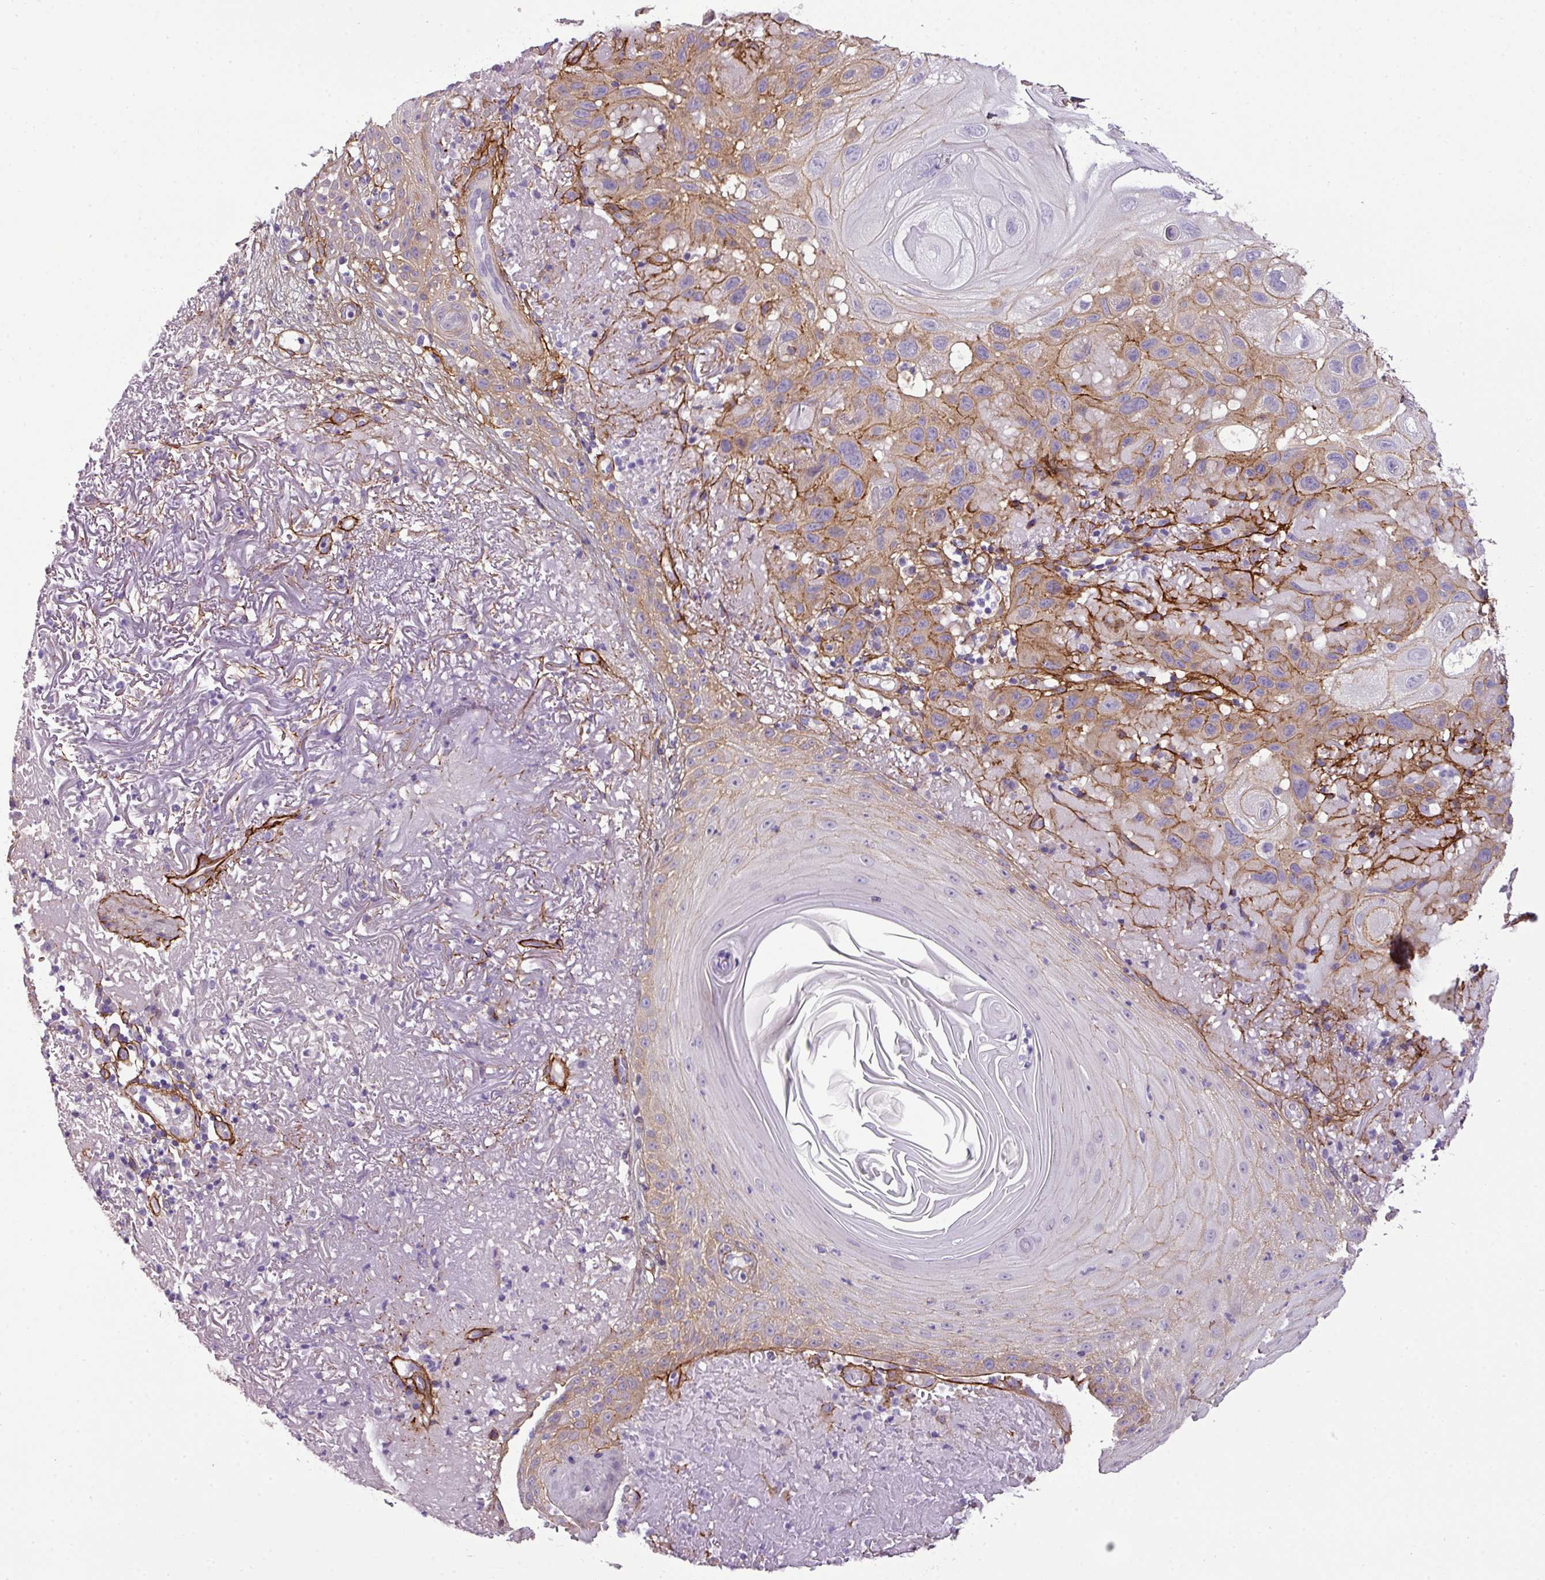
{"staining": {"intensity": "weak", "quantity": "25%-75%", "location": "cytoplasmic/membranous"}, "tissue": "skin cancer", "cell_type": "Tumor cells", "image_type": "cancer", "snomed": [{"axis": "morphology", "description": "Normal tissue, NOS"}, {"axis": "morphology", "description": "Squamous cell carcinoma, NOS"}, {"axis": "topography", "description": "Skin"}], "caption": "Squamous cell carcinoma (skin) stained with a brown dye displays weak cytoplasmic/membranous positive staining in approximately 25%-75% of tumor cells.", "gene": "PARD6G", "patient": {"sex": "female", "age": 96}}